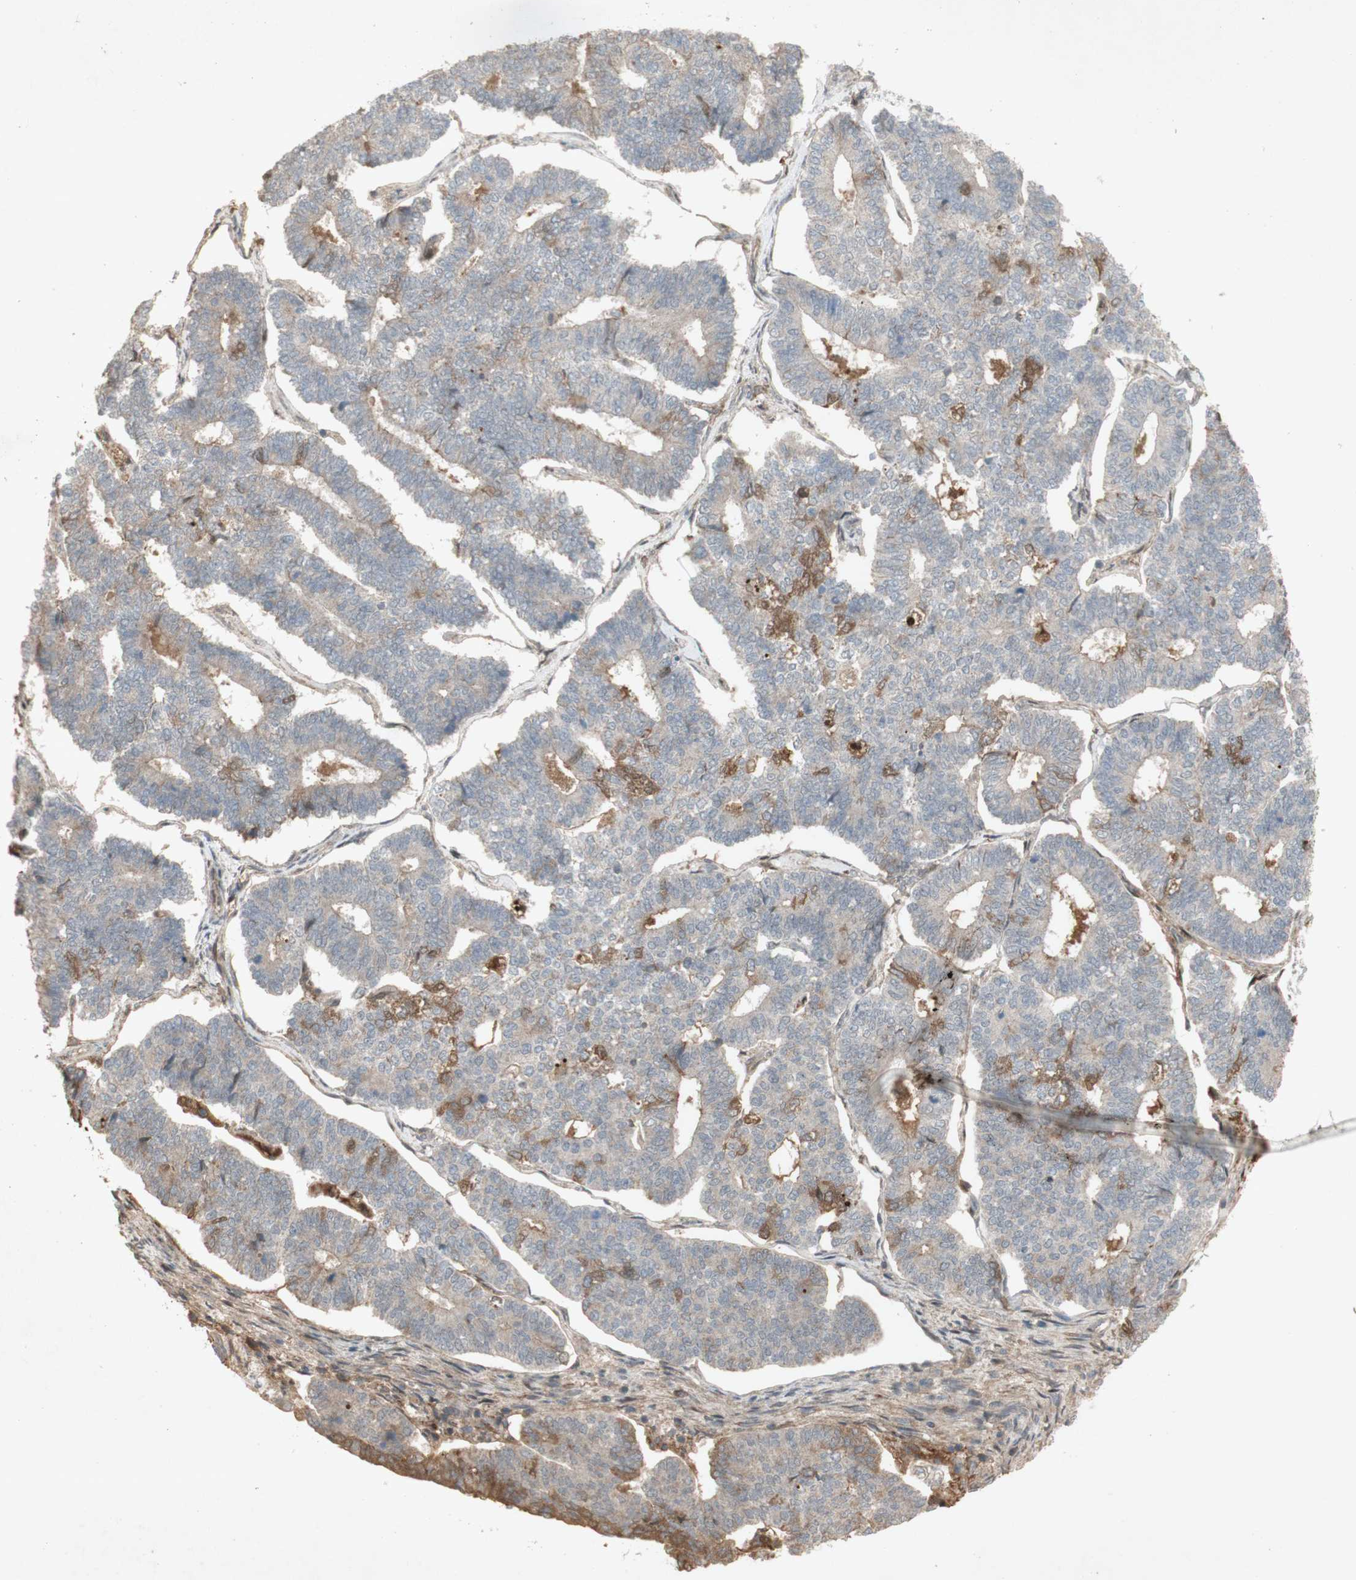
{"staining": {"intensity": "weak", "quantity": "<25%", "location": "cytoplasmic/membranous"}, "tissue": "endometrial cancer", "cell_type": "Tumor cells", "image_type": "cancer", "snomed": [{"axis": "morphology", "description": "Adenocarcinoma, NOS"}, {"axis": "topography", "description": "Endometrium"}], "caption": "This is an immunohistochemistry (IHC) micrograph of human endometrial cancer (adenocarcinoma). There is no staining in tumor cells.", "gene": "NRG4", "patient": {"sex": "female", "age": 70}}